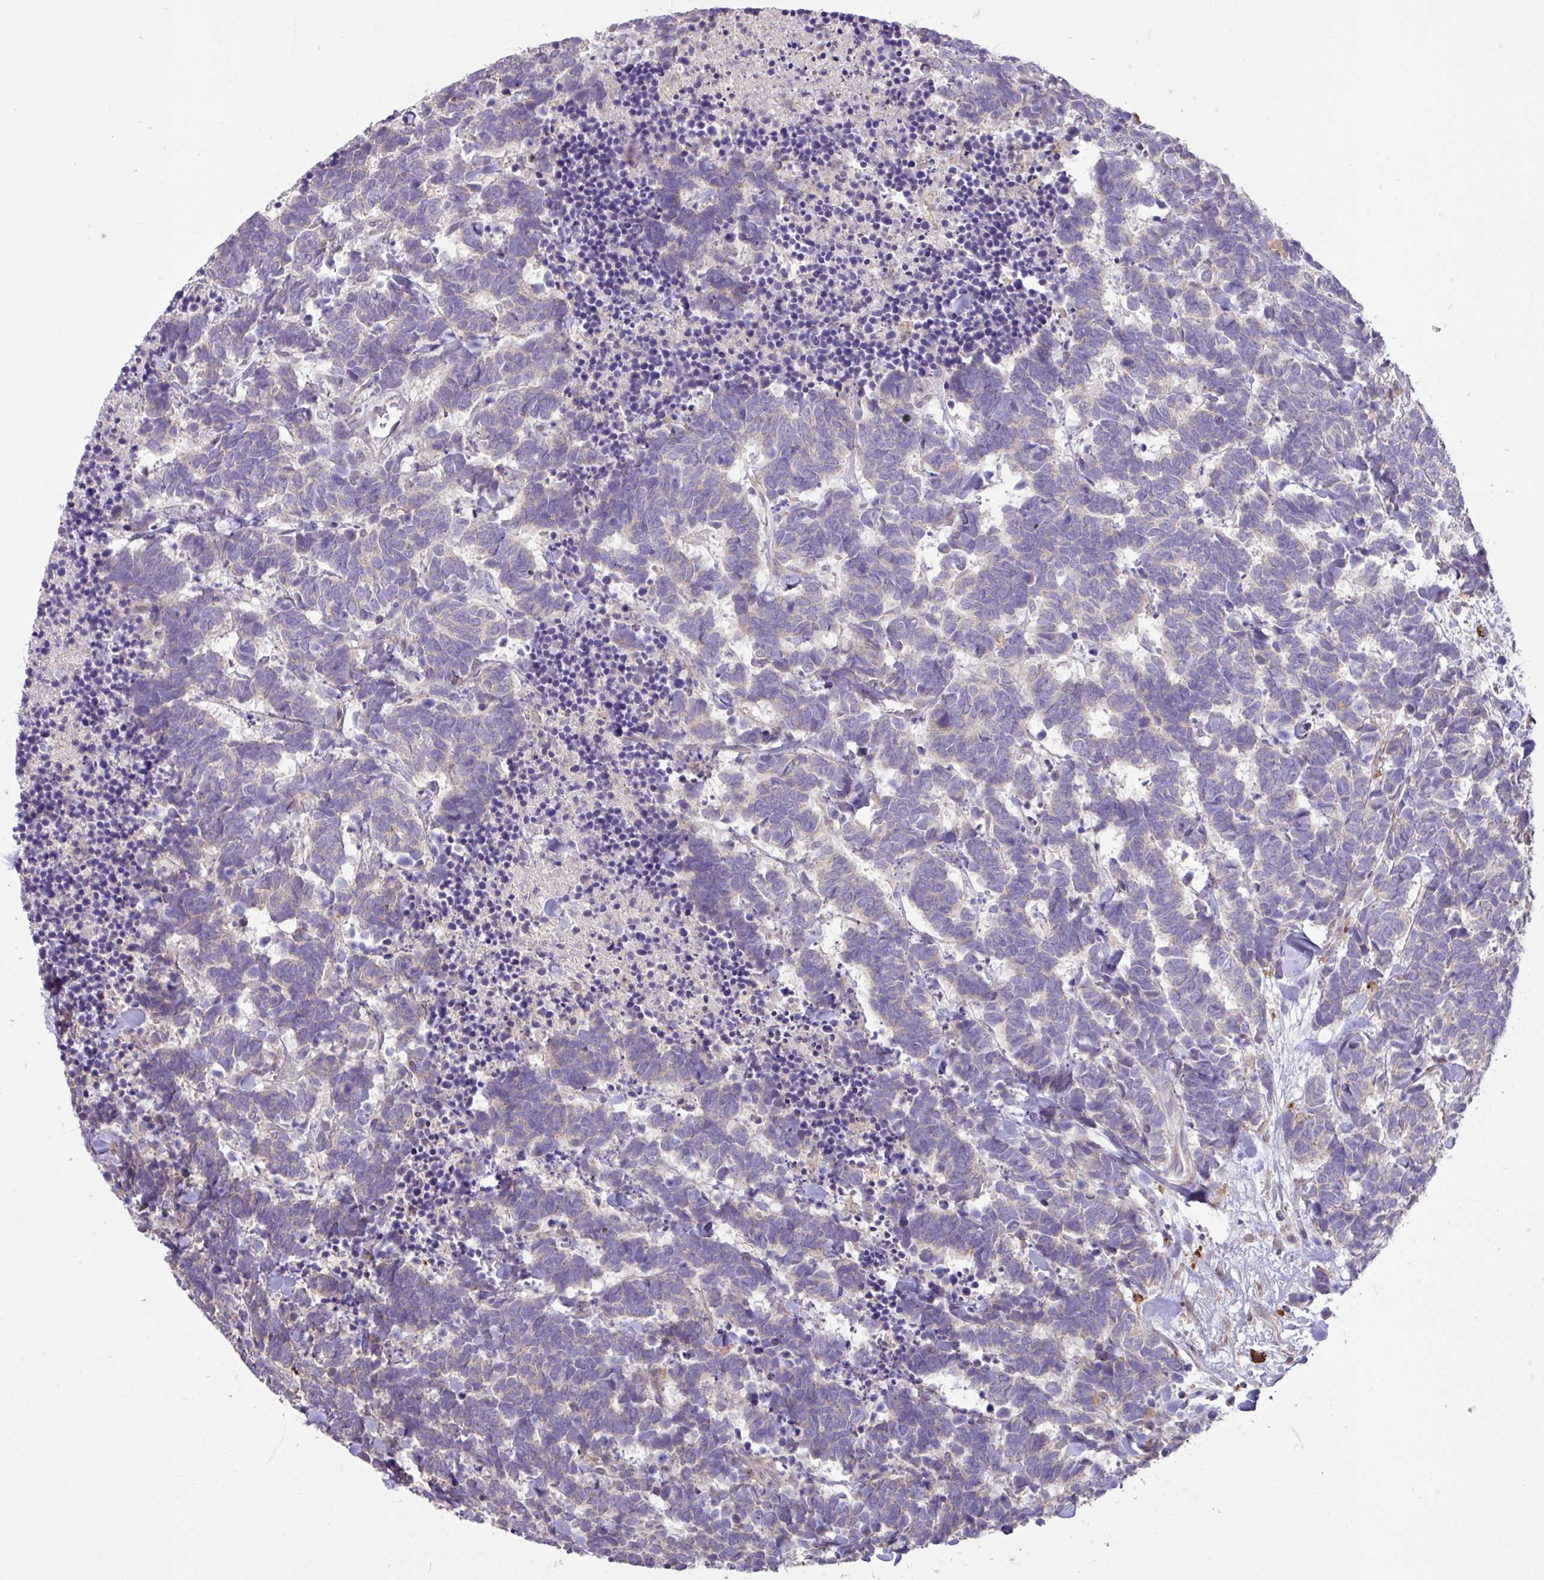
{"staining": {"intensity": "negative", "quantity": "none", "location": "none"}, "tissue": "carcinoid", "cell_type": "Tumor cells", "image_type": "cancer", "snomed": [{"axis": "morphology", "description": "Carcinoma, NOS"}, {"axis": "morphology", "description": "Carcinoid, malignant, NOS"}, {"axis": "topography", "description": "Urinary bladder"}], "caption": "Immunohistochemistry (IHC) of carcinoma displays no staining in tumor cells.", "gene": "ARHGEF25", "patient": {"sex": "male", "age": 57}}